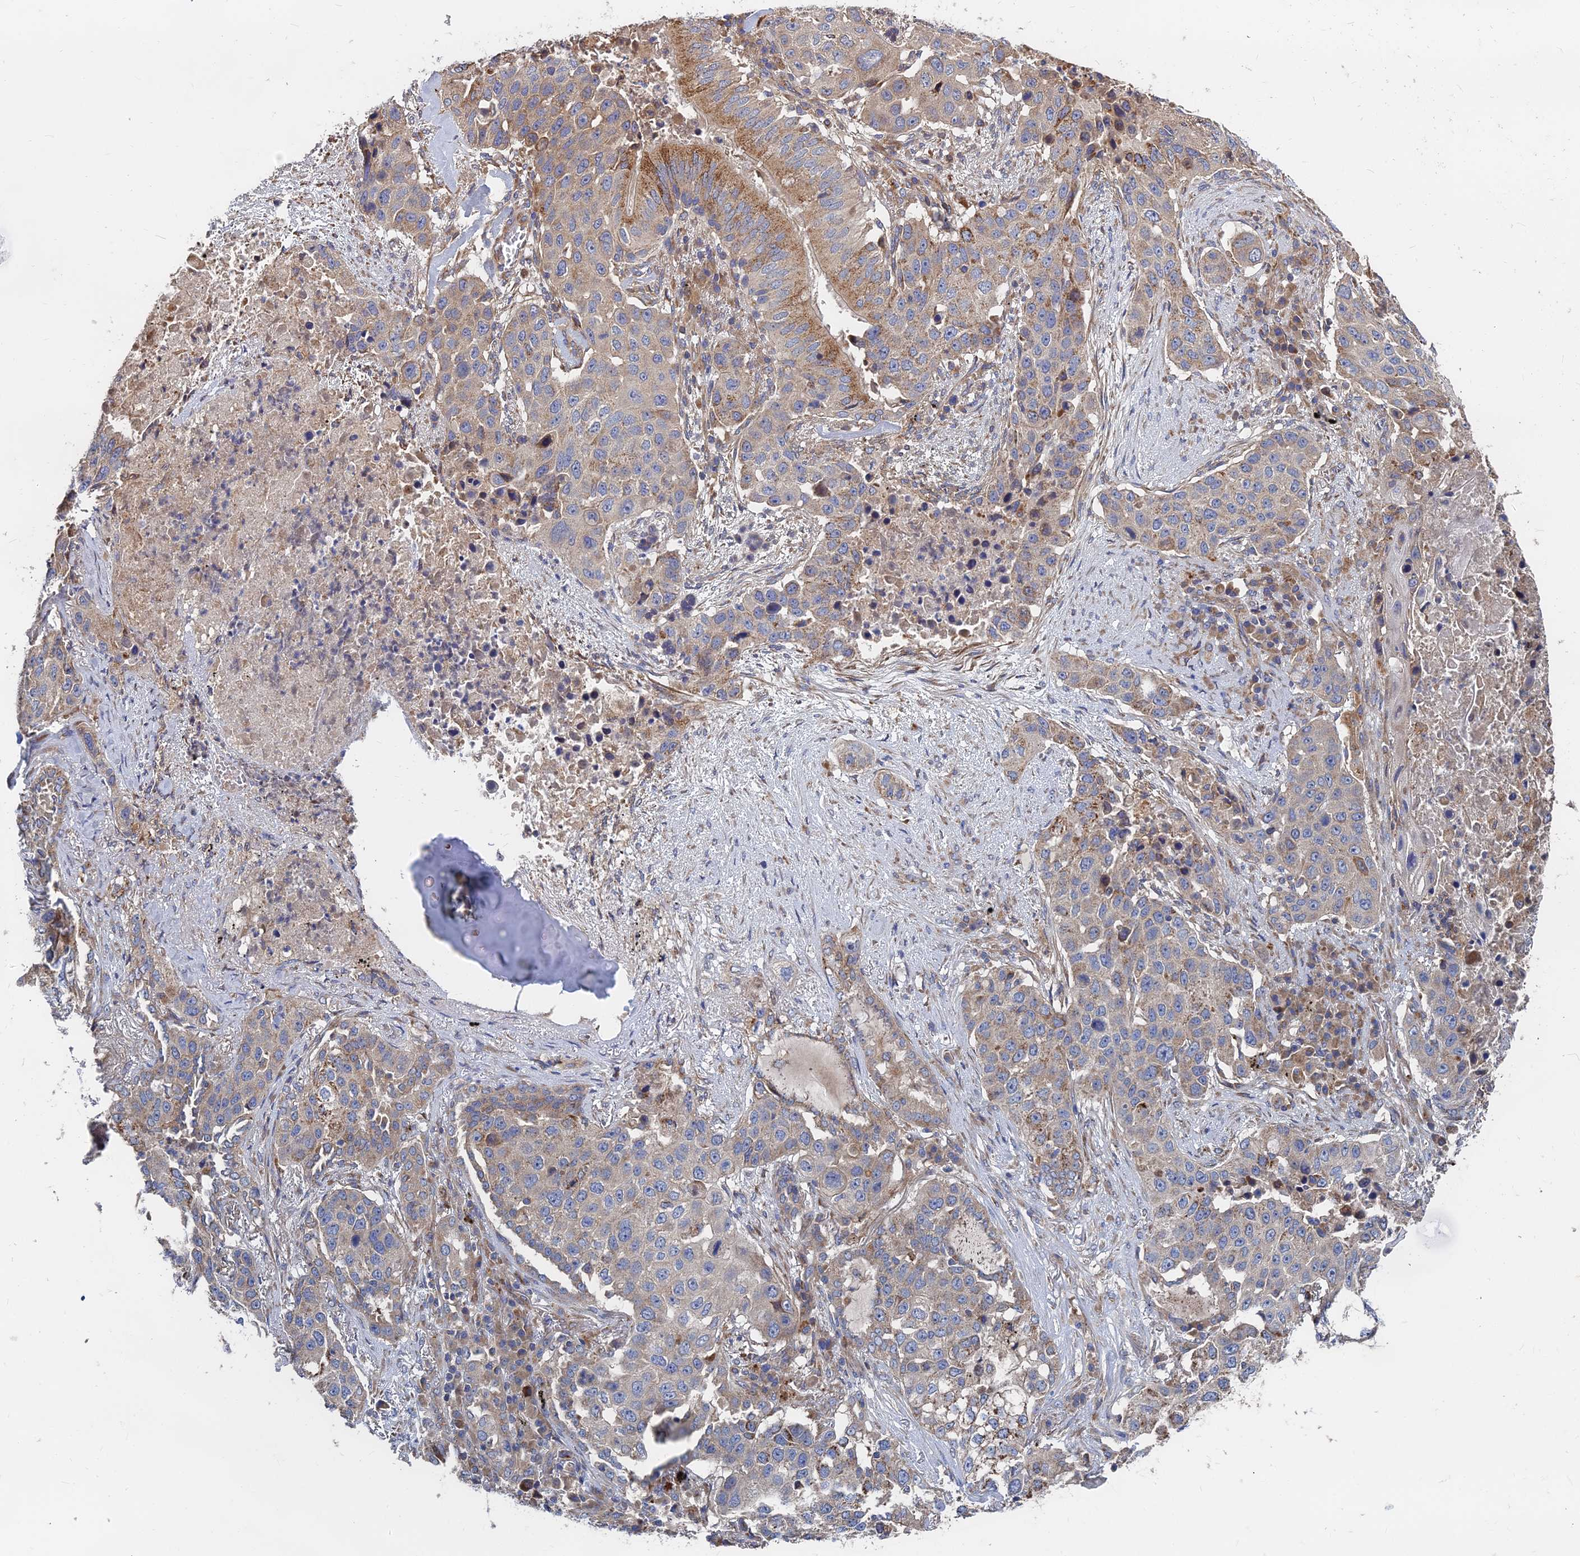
{"staining": {"intensity": "weak", "quantity": "25%-75%", "location": "cytoplasmic/membranous"}, "tissue": "lung cancer", "cell_type": "Tumor cells", "image_type": "cancer", "snomed": [{"axis": "morphology", "description": "Squamous cell carcinoma, NOS"}, {"axis": "topography", "description": "Lung"}], "caption": "Lung cancer stained for a protein (brown) displays weak cytoplasmic/membranous positive expression in approximately 25%-75% of tumor cells.", "gene": "CCZ1", "patient": {"sex": "female", "age": 63}}